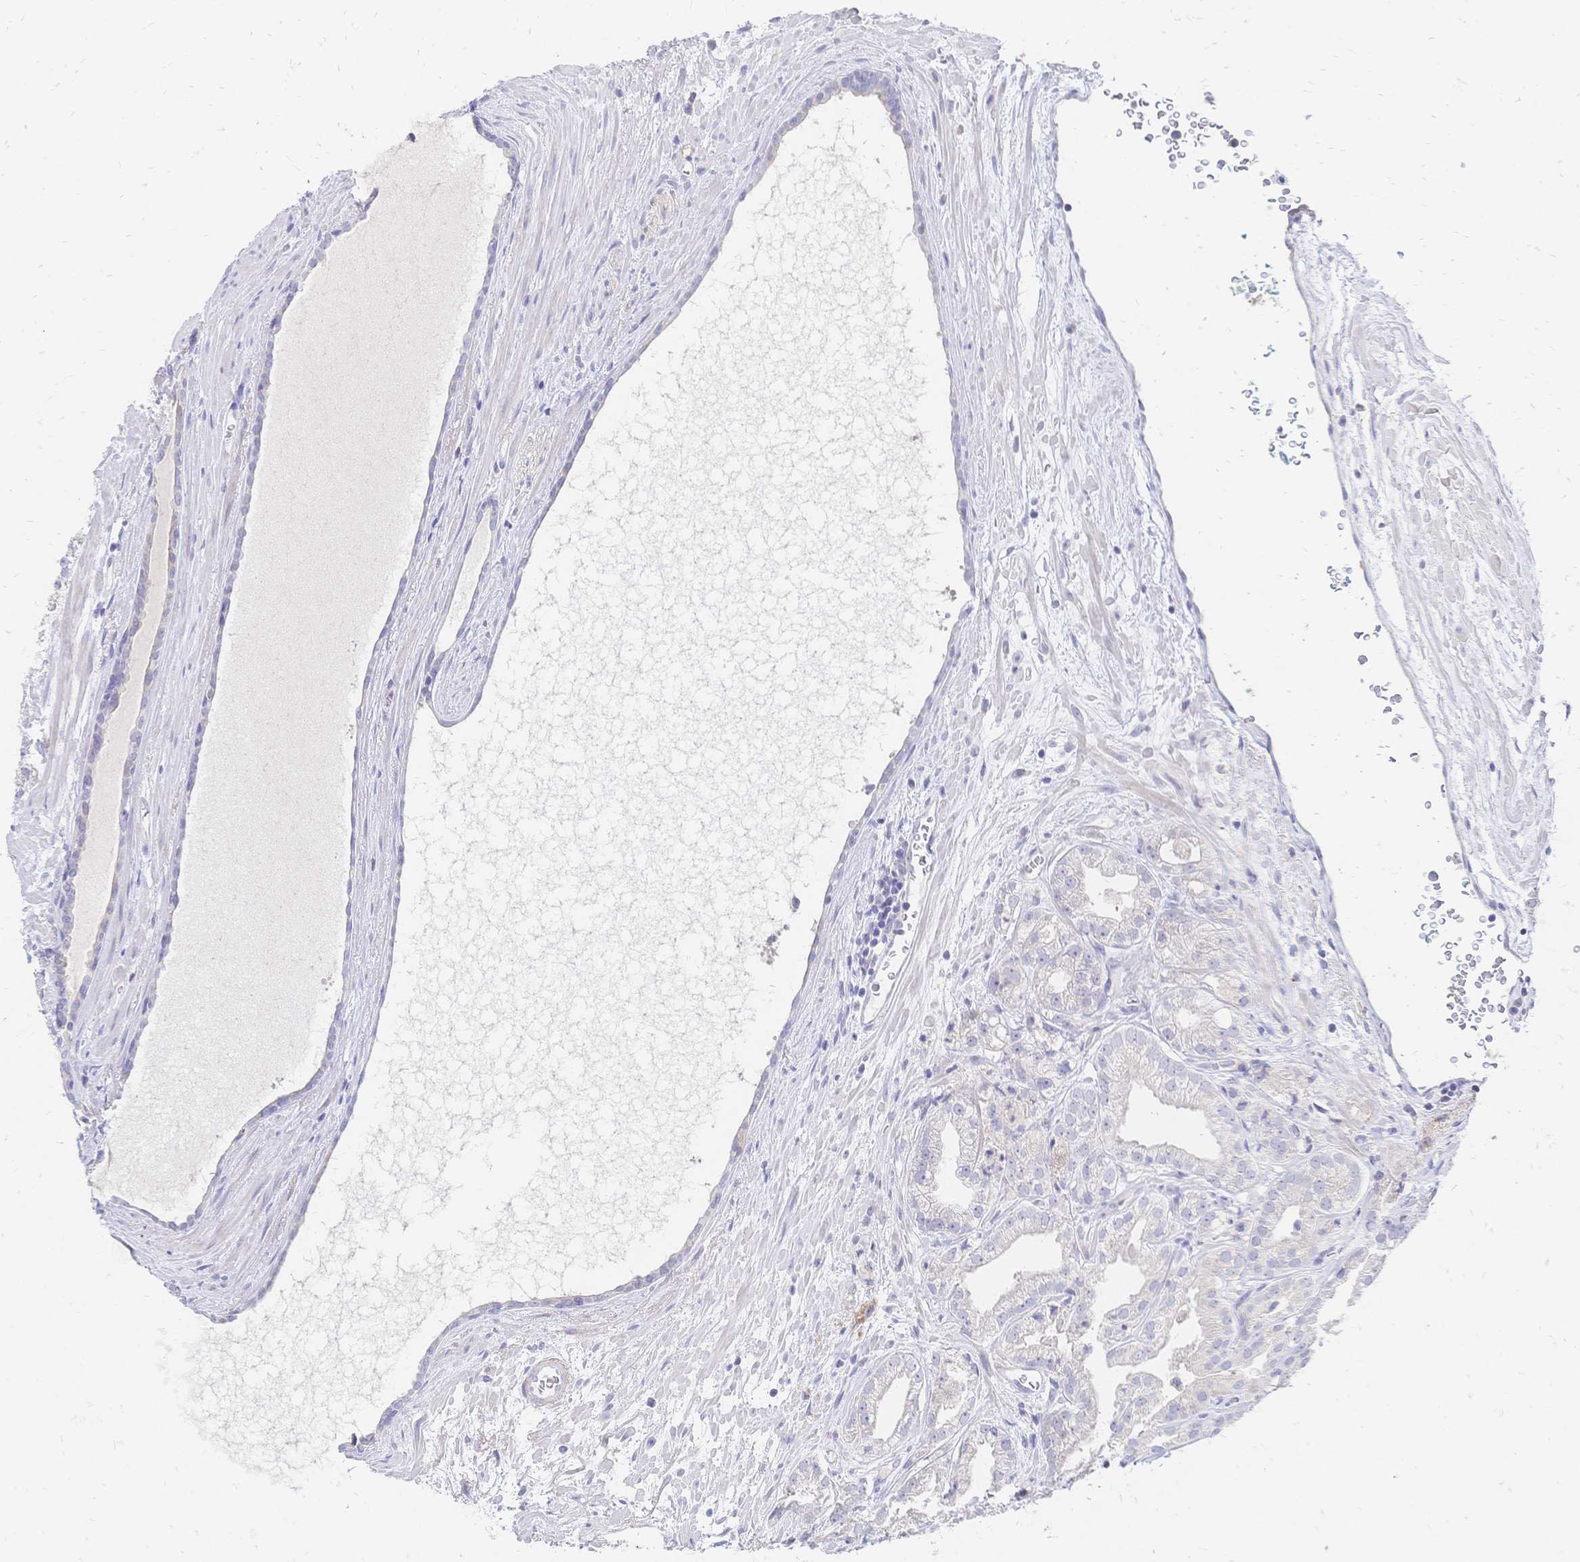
{"staining": {"intensity": "negative", "quantity": "none", "location": "none"}, "tissue": "prostate cancer", "cell_type": "Tumor cells", "image_type": "cancer", "snomed": [{"axis": "morphology", "description": "Adenocarcinoma, High grade"}, {"axis": "topography", "description": "Prostate"}], "caption": "Tumor cells are negative for brown protein staining in prostate cancer (adenocarcinoma (high-grade)). (DAB IHC visualized using brightfield microscopy, high magnification).", "gene": "VWC2L", "patient": {"sex": "male", "age": 68}}